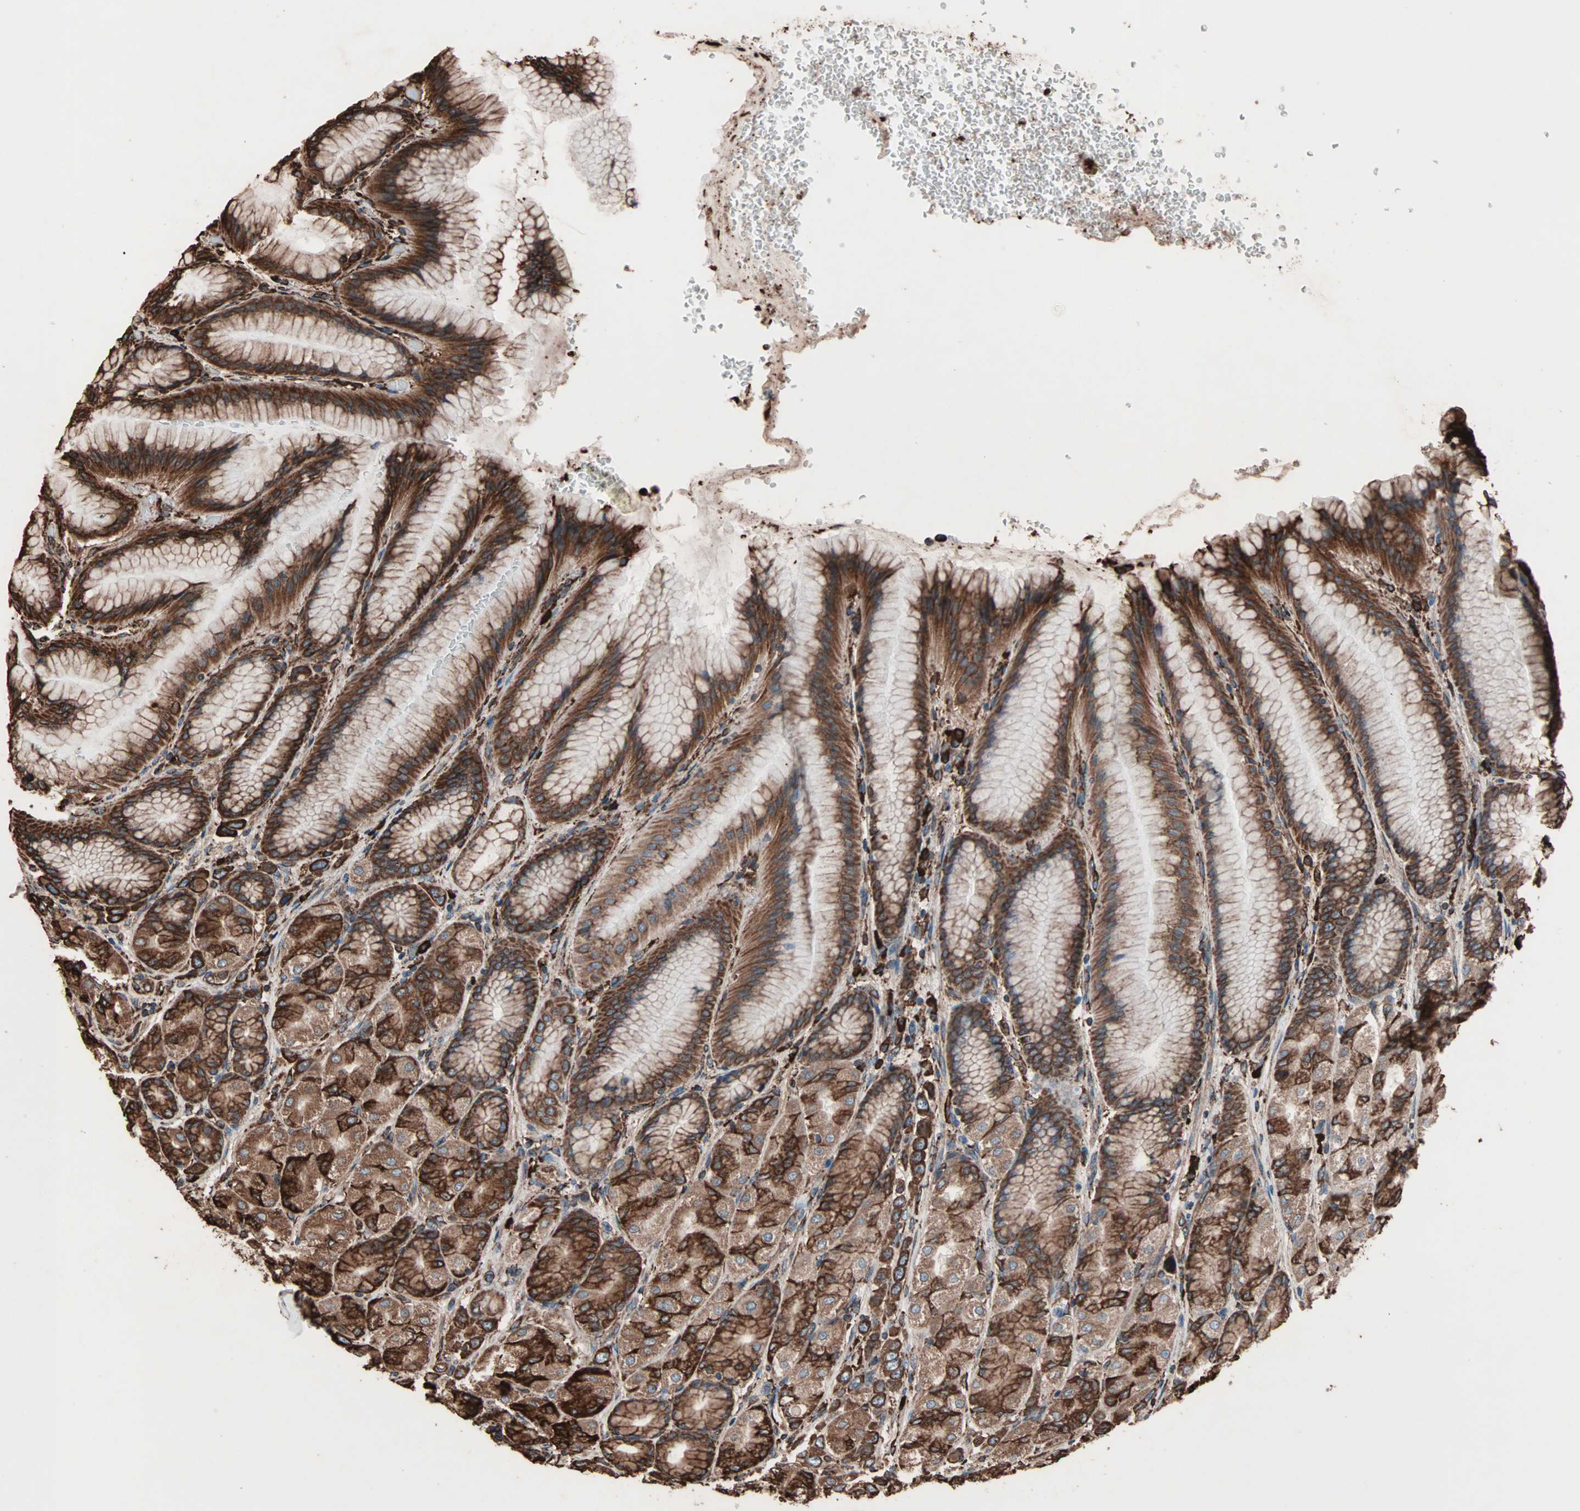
{"staining": {"intensity": "strong", "quantity": ">75%", "location": "cytoplasmic/membranous"}, "tissue": "stomach", "cell_type": "Glandular cells", "image_type": "normal", "snomed": [{"axis": "morphology", "description": "Normal tissue, NOS"}, {"axis": "morphology", "description": "Adenocarcinoma, NOS"}, {"axis": "topography", "description": "Stomach"}, {"axis": "topography", "description": "Stomach, lower"}], "caption": "Human stomach stained with a brown dye reveals strong cytoplasmic/membranous positive staining in approximately >75% of glandular cells.", "gene": "HSP90B1", "patient": {"sex": "female", "age": 65}}